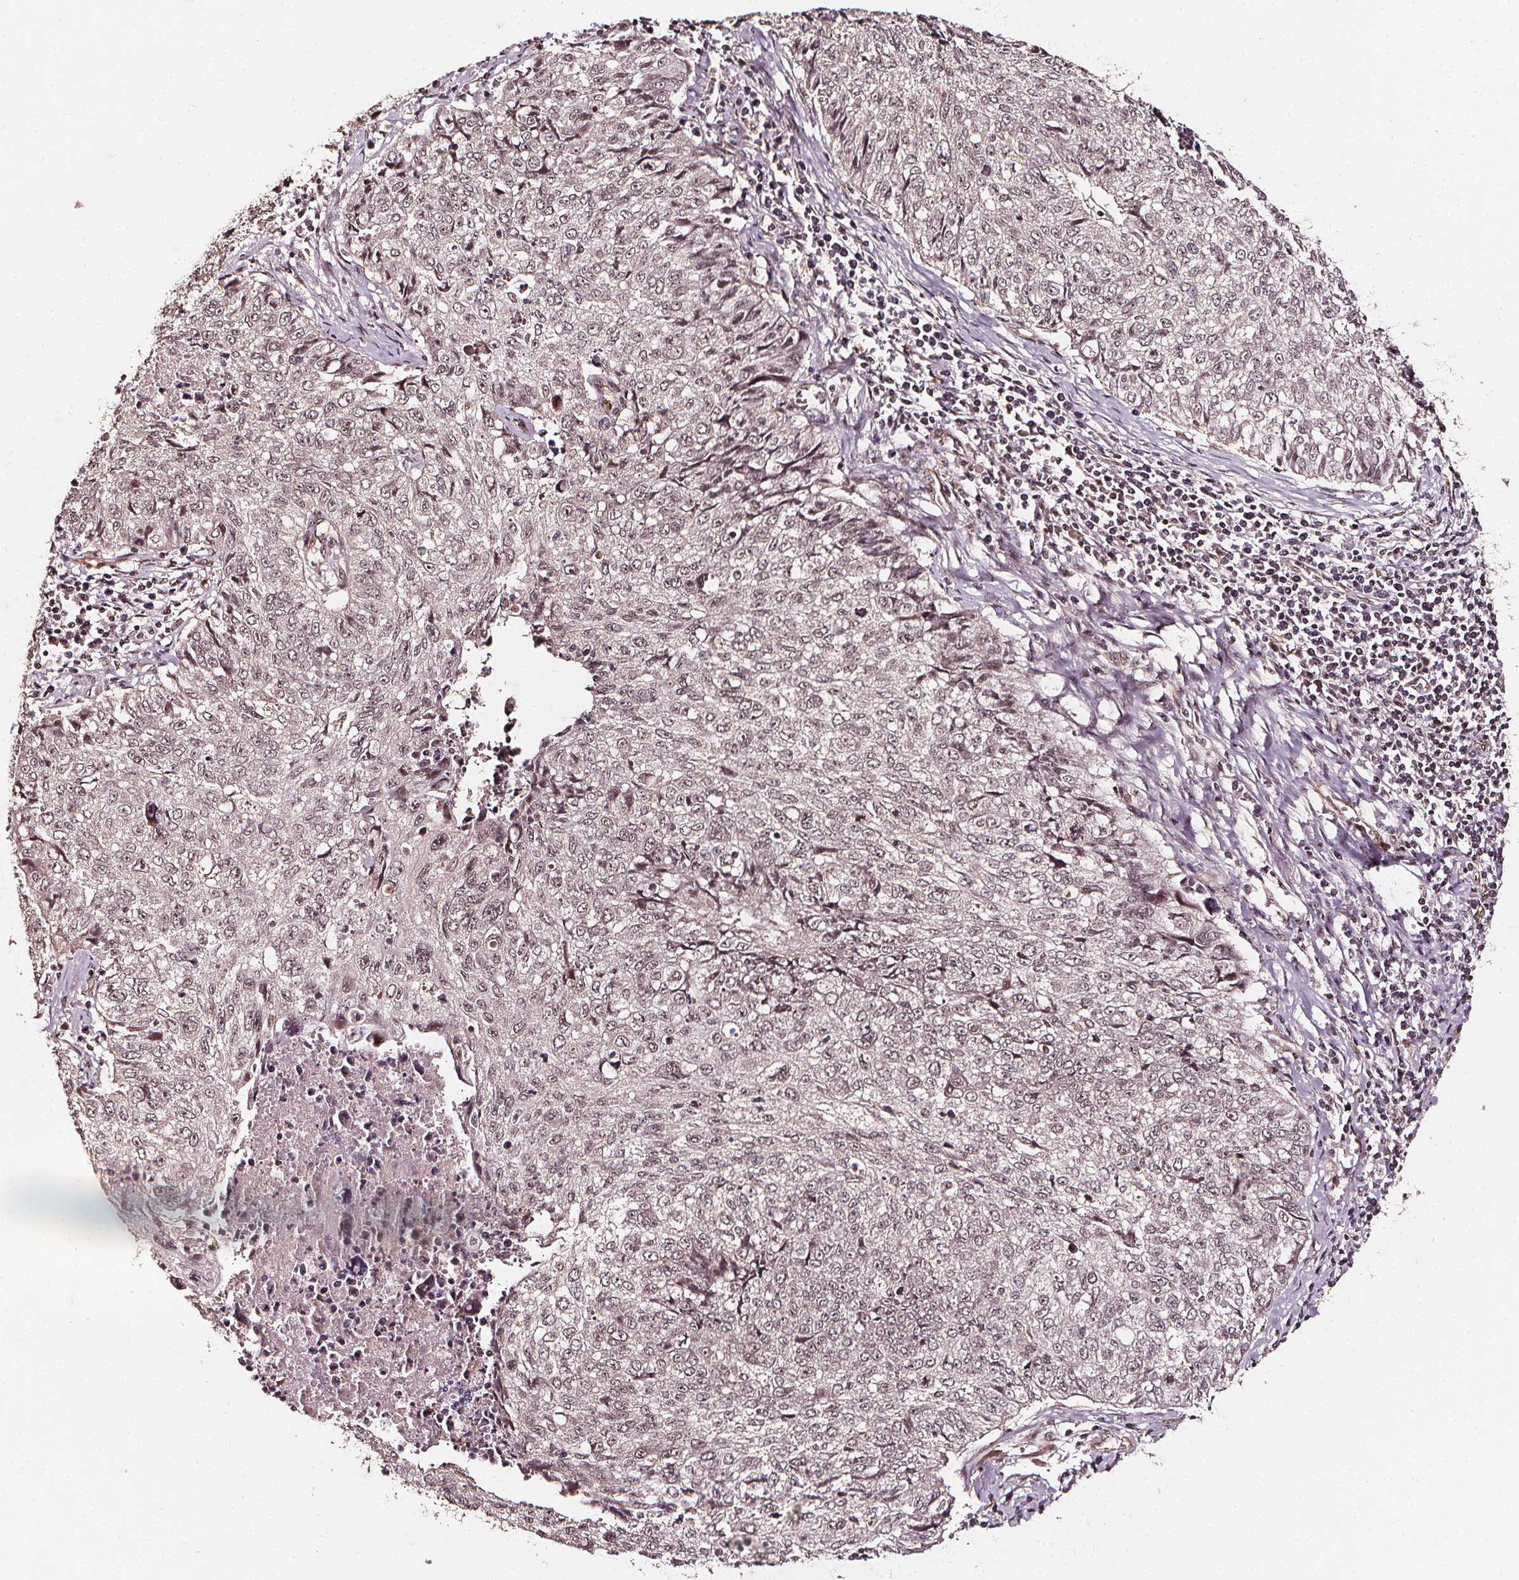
{"staining": {"intensity": "weak", "quantity": ">75%", "location": "nuclear"}, "tissue": "lung cancer", "cell_type": "Tumor cells", "image_type": "cancer", "snomed": [{"axis": "morphology", "description": "Normal morphology"}, {"axis": "morphology", "description": "Aneuploidy"}, {"axis": "morphology", "description": "Squamous cell carcinoma, NOS"}, {"axis": "topography", "description": "Lymph node"}, {"axis": "topography", "description": "Lung"}], "caption": "A brown stain labels weak nuclear positivity of a protein in lung aneuploidy tumor cells.", "gene": "EXOSC9", "patient": {"sex": "female", "age": 76}}